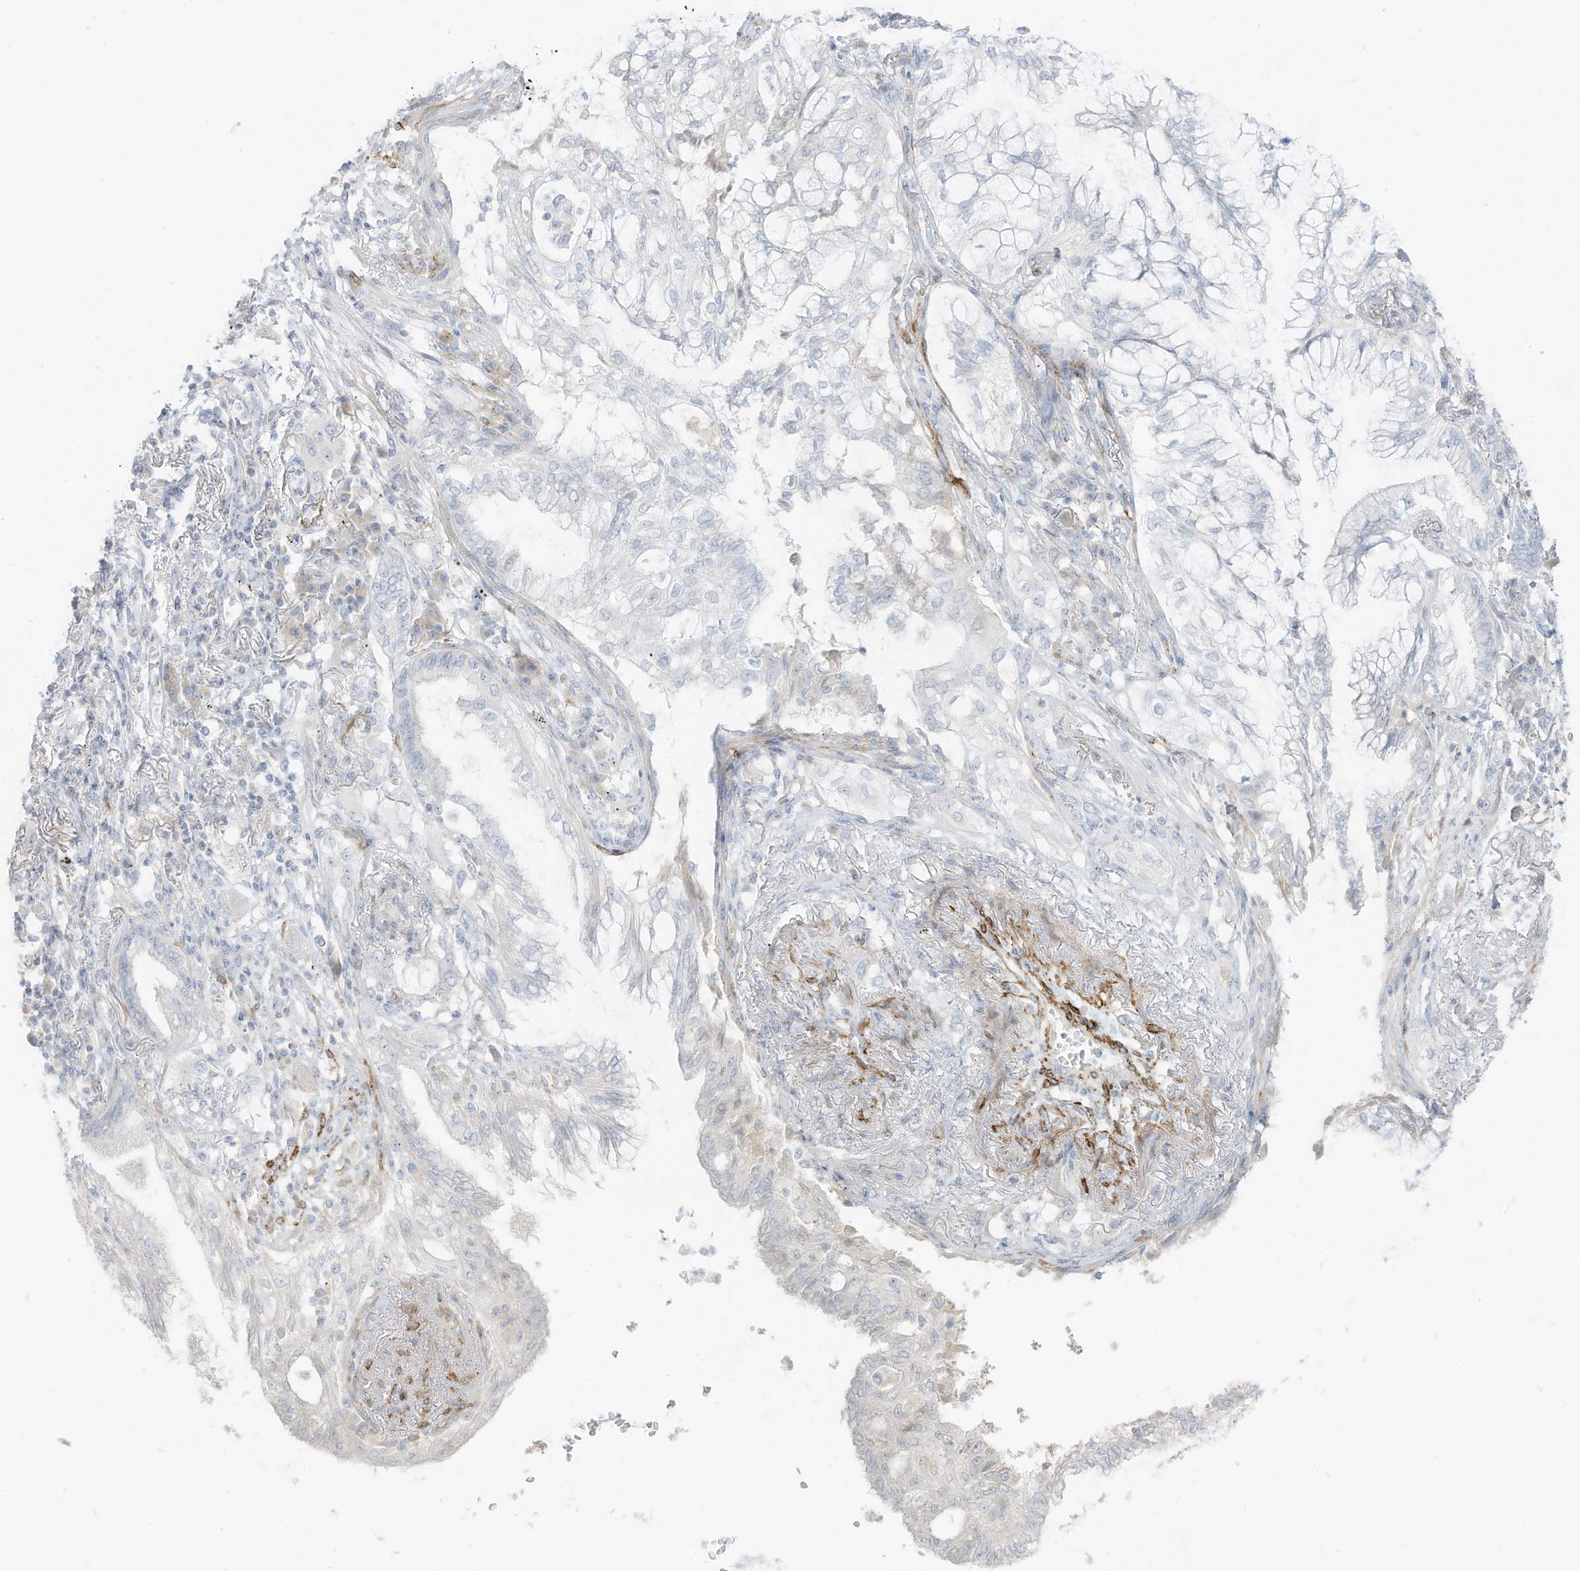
{"staining": {"intensity": "negative", "quantity": "none", "location": "none"}, "tissue": "lung cancer", "cell_type": "Tumor cells", "image_type": "cancer", "snomed": [{"axis": "morphology", "description": "Adenocarcinoma, NOS"}, {"axis": "topography", "description": "Lung"}], "caption": "High magnification brightfield microscopy of lung cancer stained with DAB (brown) and counterstained with hematoxylin (blue): tumor cells show no significant positivity.", "gene": "C11orf87", "patient": {"sex": "female", "age": 70}}